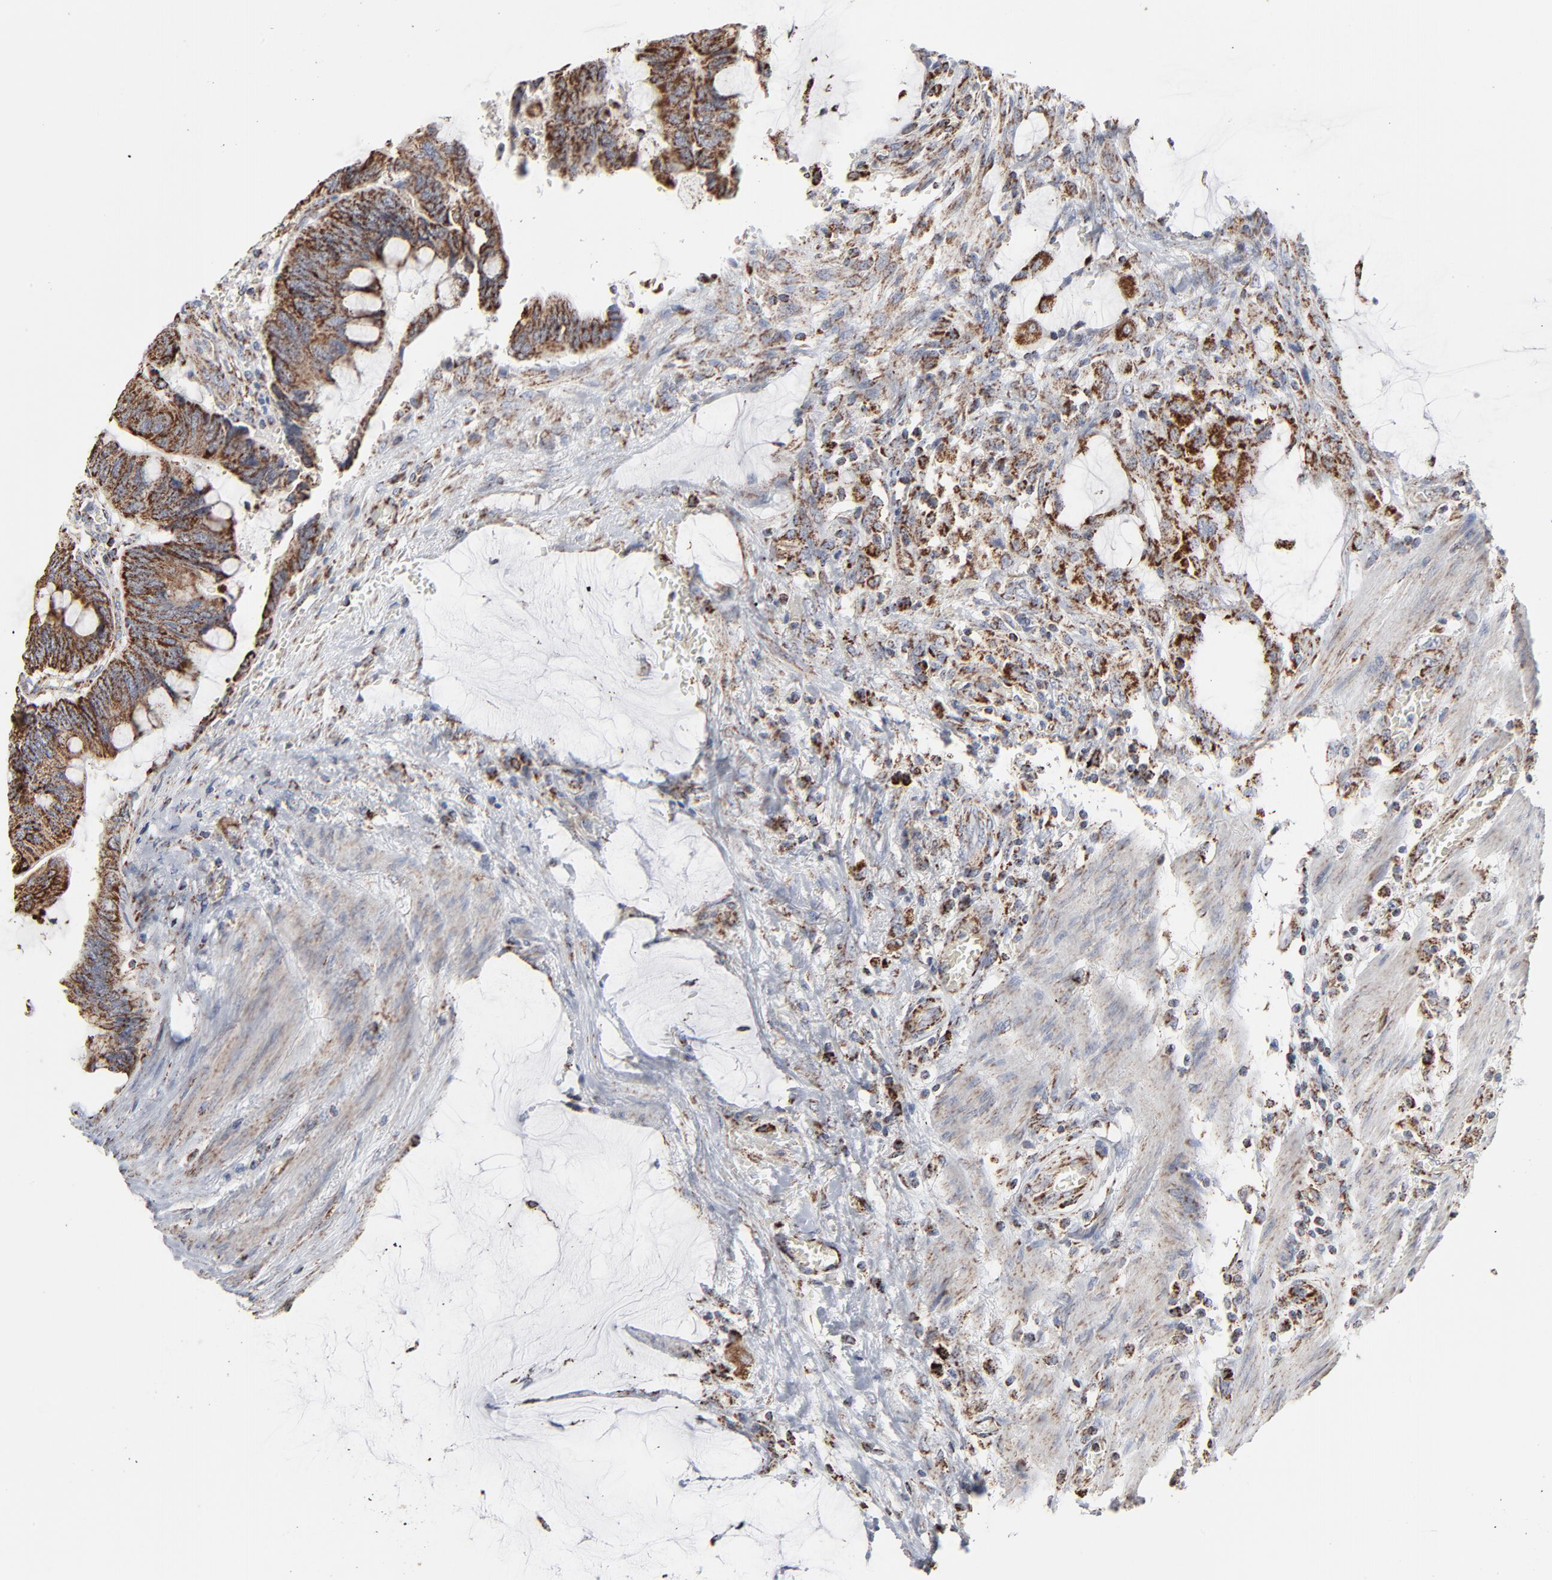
{"staining": {"intensity": "strong", "quantity": ">75%", "location": "cytoplasmic/membranous"}, "tissue": "colorectal cancer", "cell_type": "Tumor cells", "image_type": "cancer", "snomed": [{"axis": "morphology", "description": "Normal tissue, NOS"}, {"axis": "morphology", "description": "Adenocarcinoma, NOS"}, {"axis": "topography", "description": "Rectum"}], "caption": "Immunohistochemical staining of human adenocarcinoma (colorectal) displays high levels of strong cytoplasmic/membranous protein positivity in about >75% of tumor cells. The protein is shown in brown color, while the nuclei are stained blue.", "gene": "UQCRC1", "patient": {"sex": "male", "age": 92}}